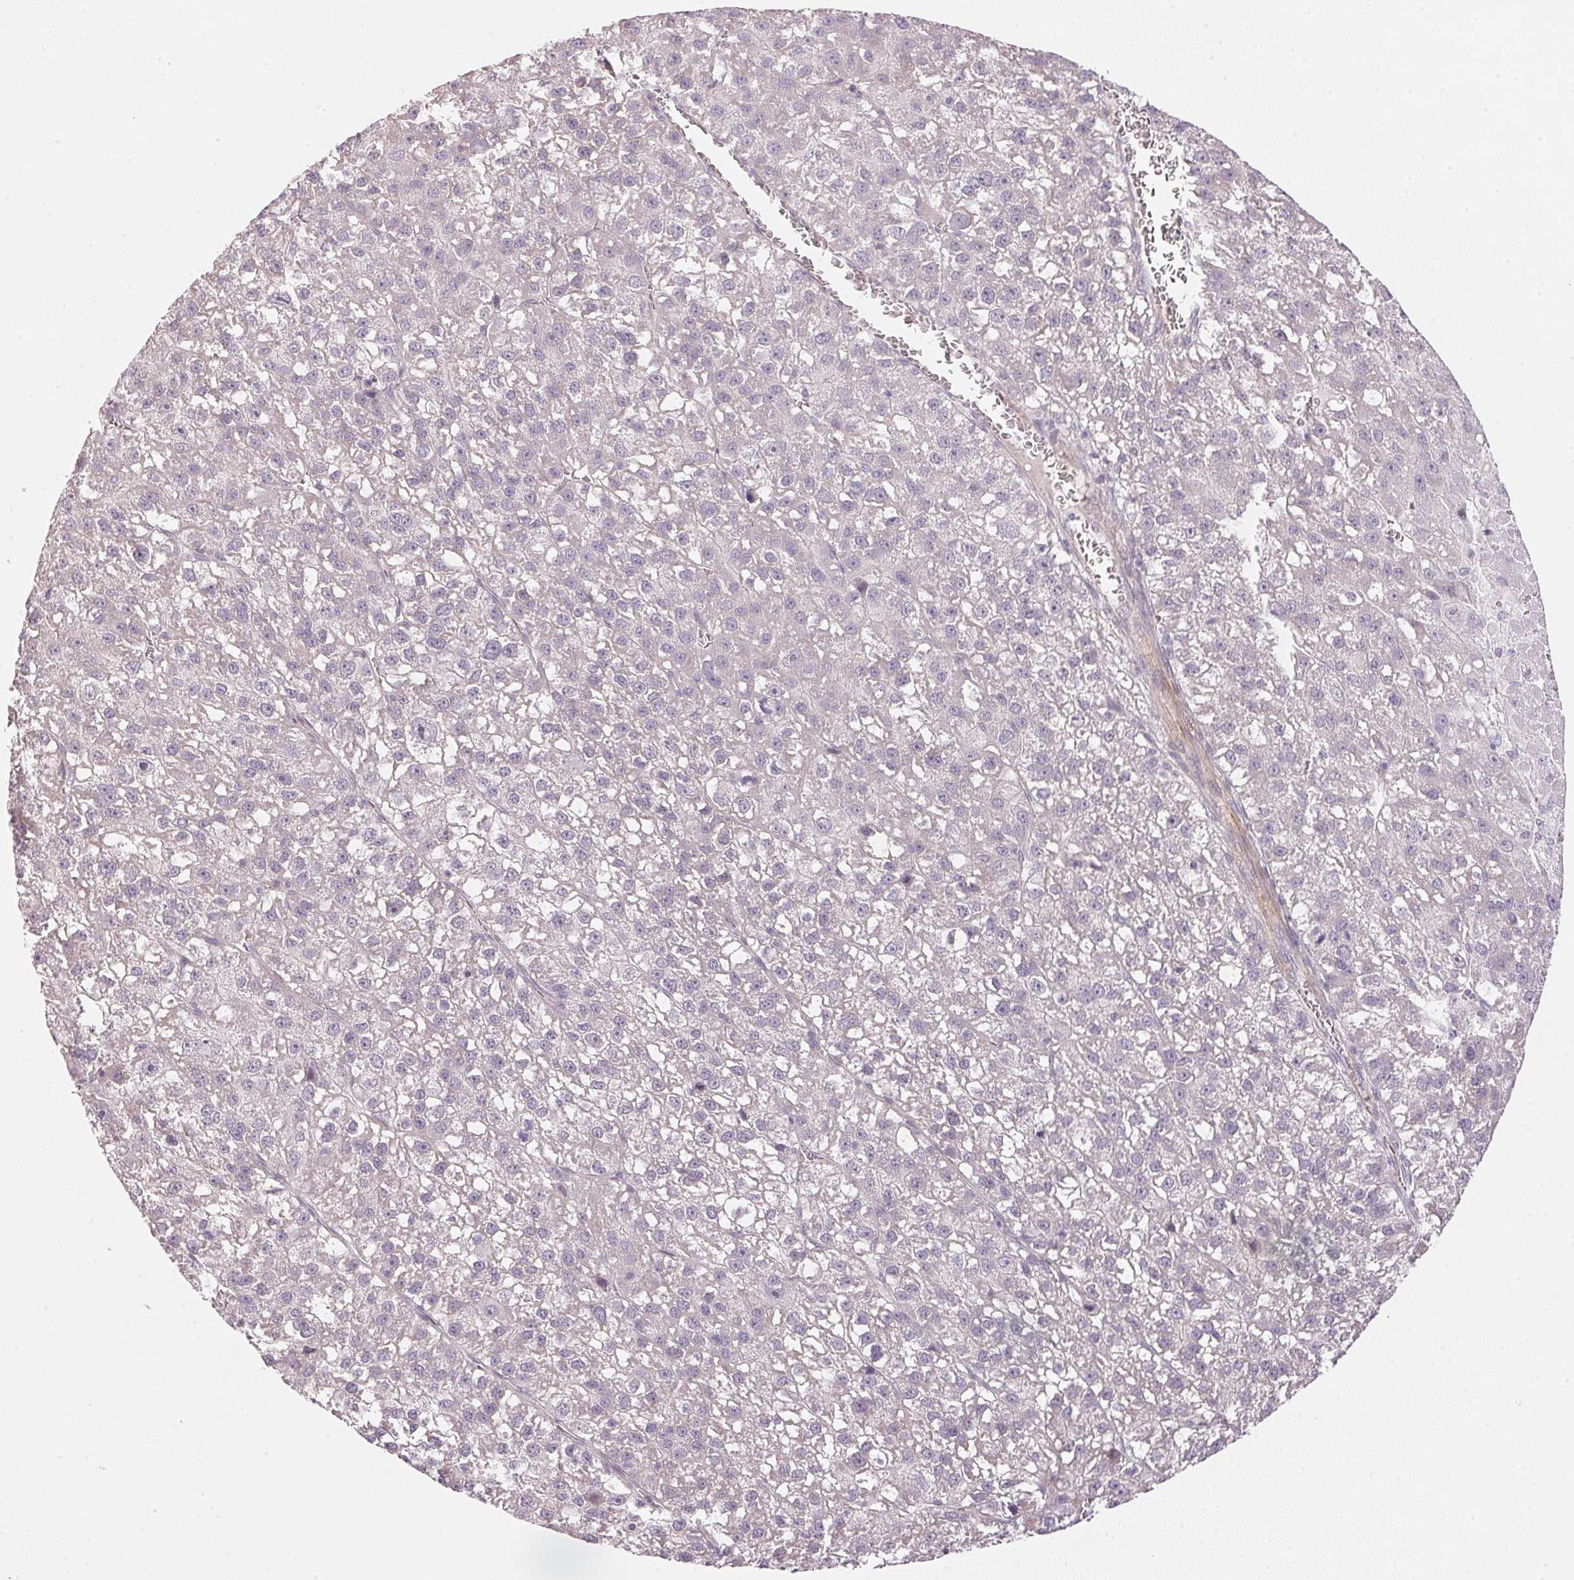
{"staining": {"intensity": "negative", "quantity": "none", "location": "none"}, "tissue": "liver cancer", "cell_type": "Tumor cells", "image_type": "cancer", "snomed": [{"axis": "morphology", "description": "Carcinoma, Hepatocellular, NOS"}, {"axis": "topography", "description": "Liver"}], "caption": "This is an IHC micrograph of liver hepatocellular carcinoma. There is no positivity in tumor cells.", "gene": "GDAP1L1", "patient": {"sex": "female", "age": 70}}